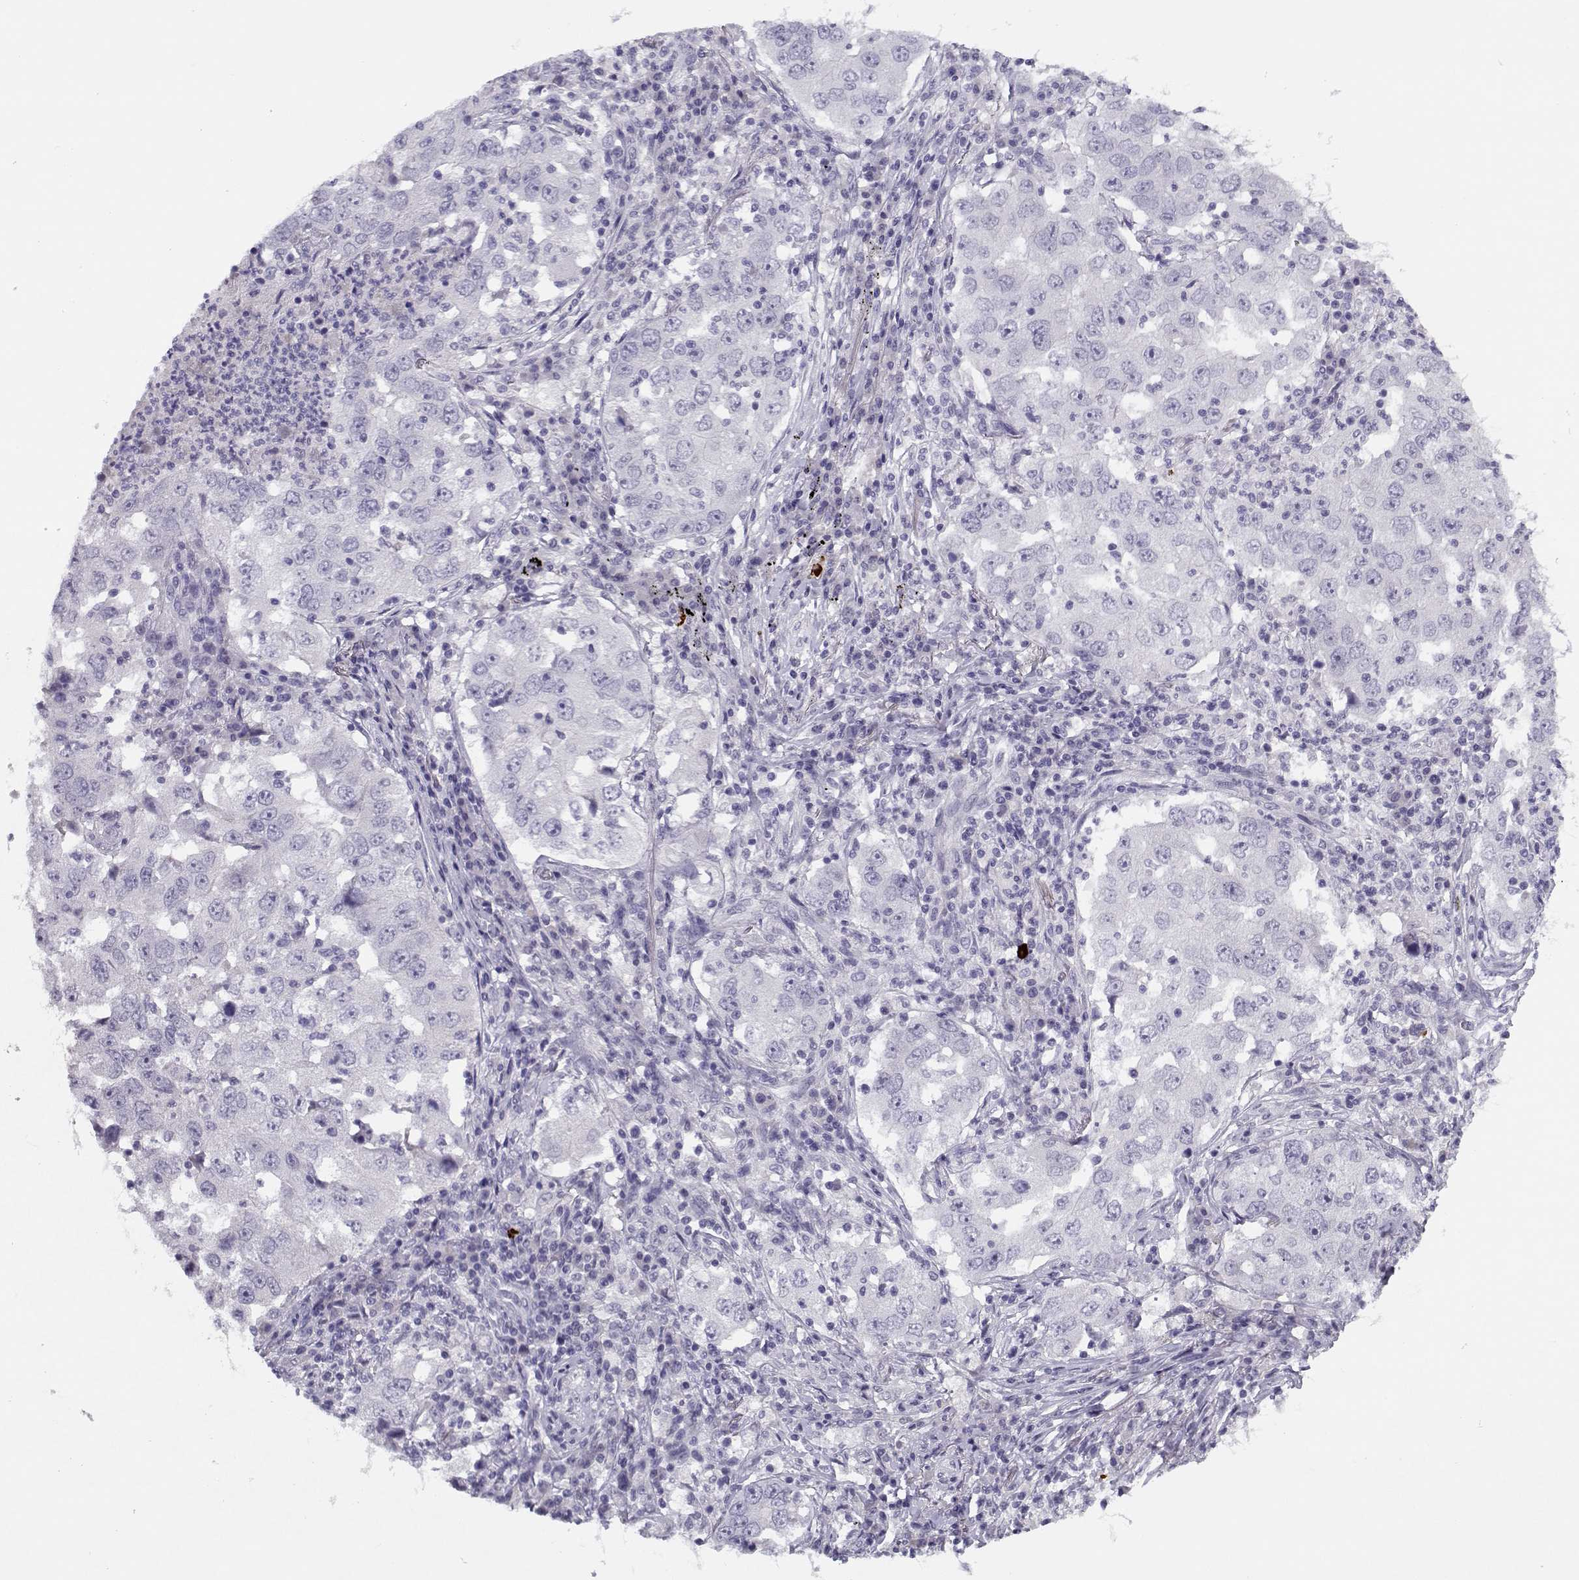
{"staining": {"intensity": "negative", "quantity": "none", "location": "none"}, "tissue": "lung cancer", "cell_type": "Tumor cells", "image_type": "cancer", "snomed": [{"axis": "morphology", "description": "Adenocarcinoma, NOS"}, {"axis": "topography", "description": "Lung"}], "caption": "Immunohistochemical staining of lung cancer exhibits no significant staining in tumor cells.", "gene": "CFAP77", "patient": {"sex": "male", "age": 73}}